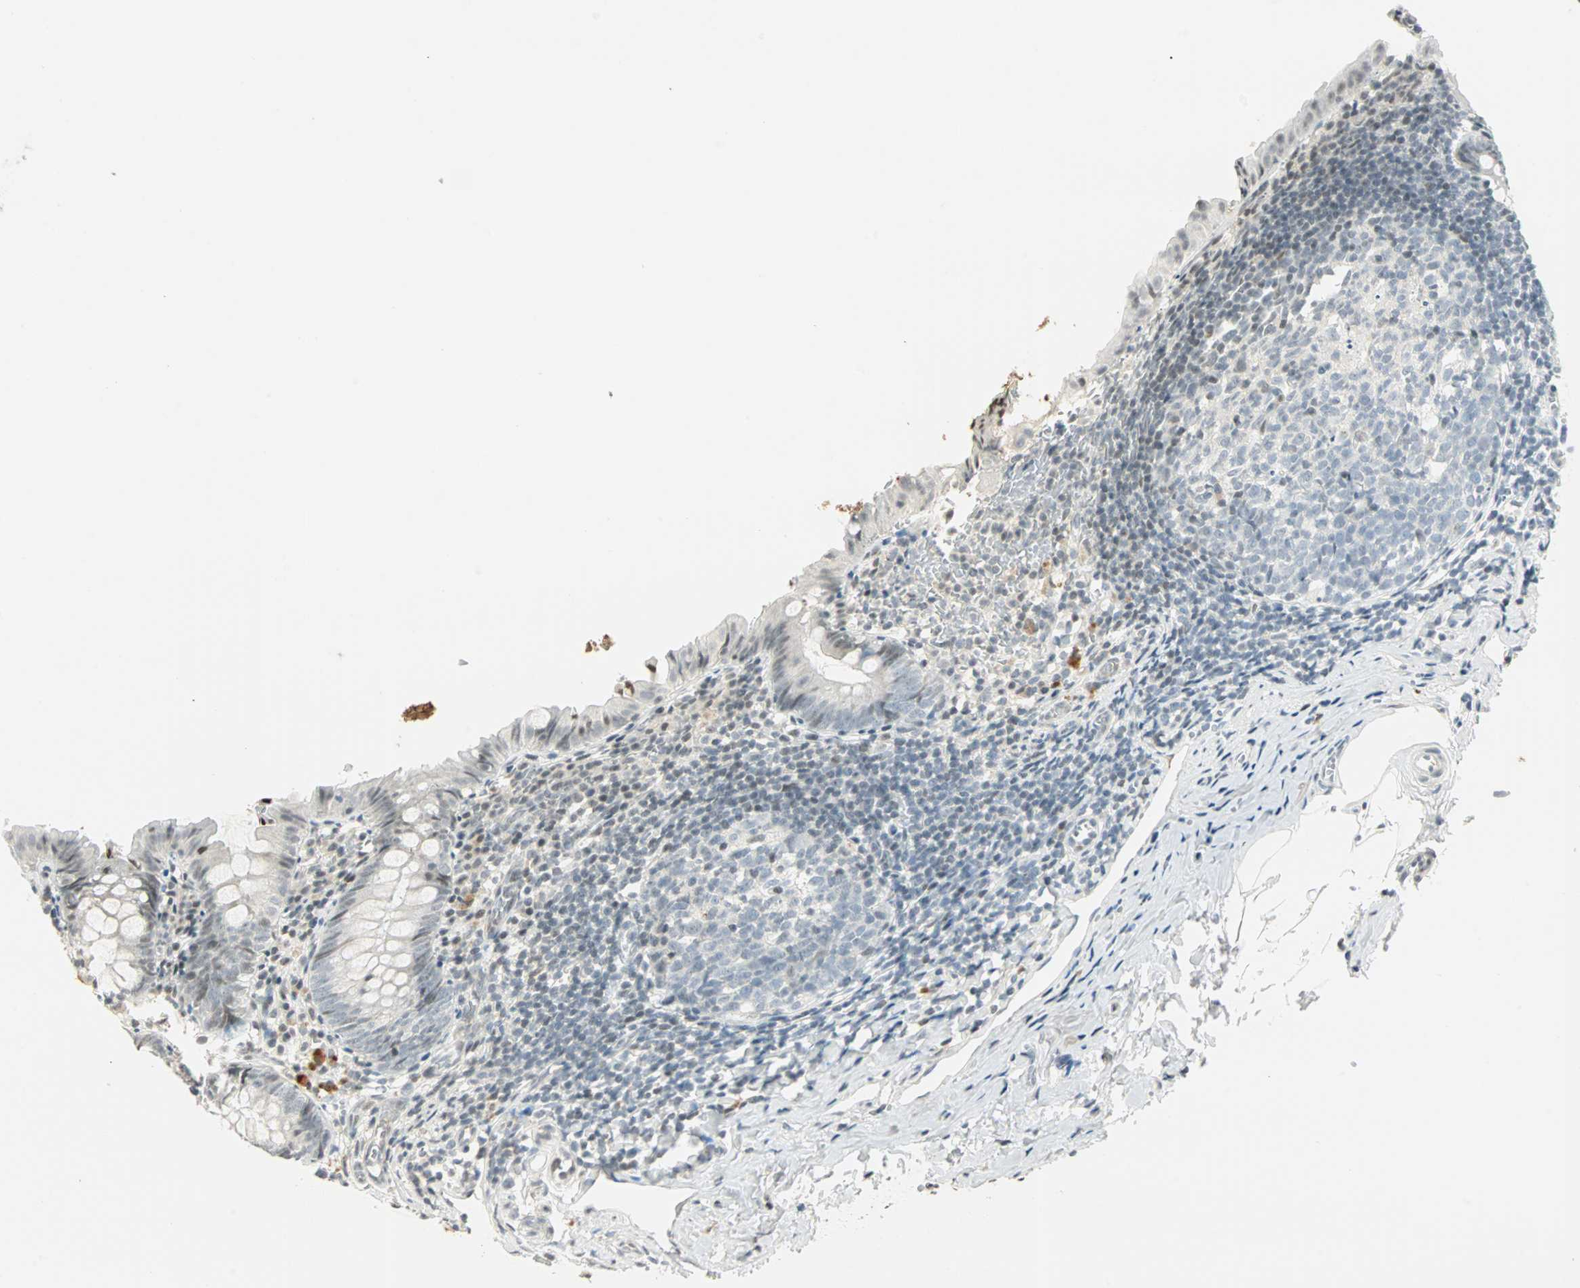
{"staining": {"intensity": "weak", "quantity": "<25%", "location": "nuclear"}, "tissue": "appendix", "cell_type": "Glandular cells", "image_type": "normal", "snomed": [{"axis": "morphology", "description": "Normal tissue, NOS"}, {"axis": "topography", "description": "Appendix"}], "caption": "An image of human appendix is negative for staining in glandular cells. Brightfield microscopy of immunohistochemistry (IHC) stained with DAB (brown) and hematoxylin (blue), captured at high magnification.", "gene": "SMAD3", "patient": {"sex": "female", "age": 10}}